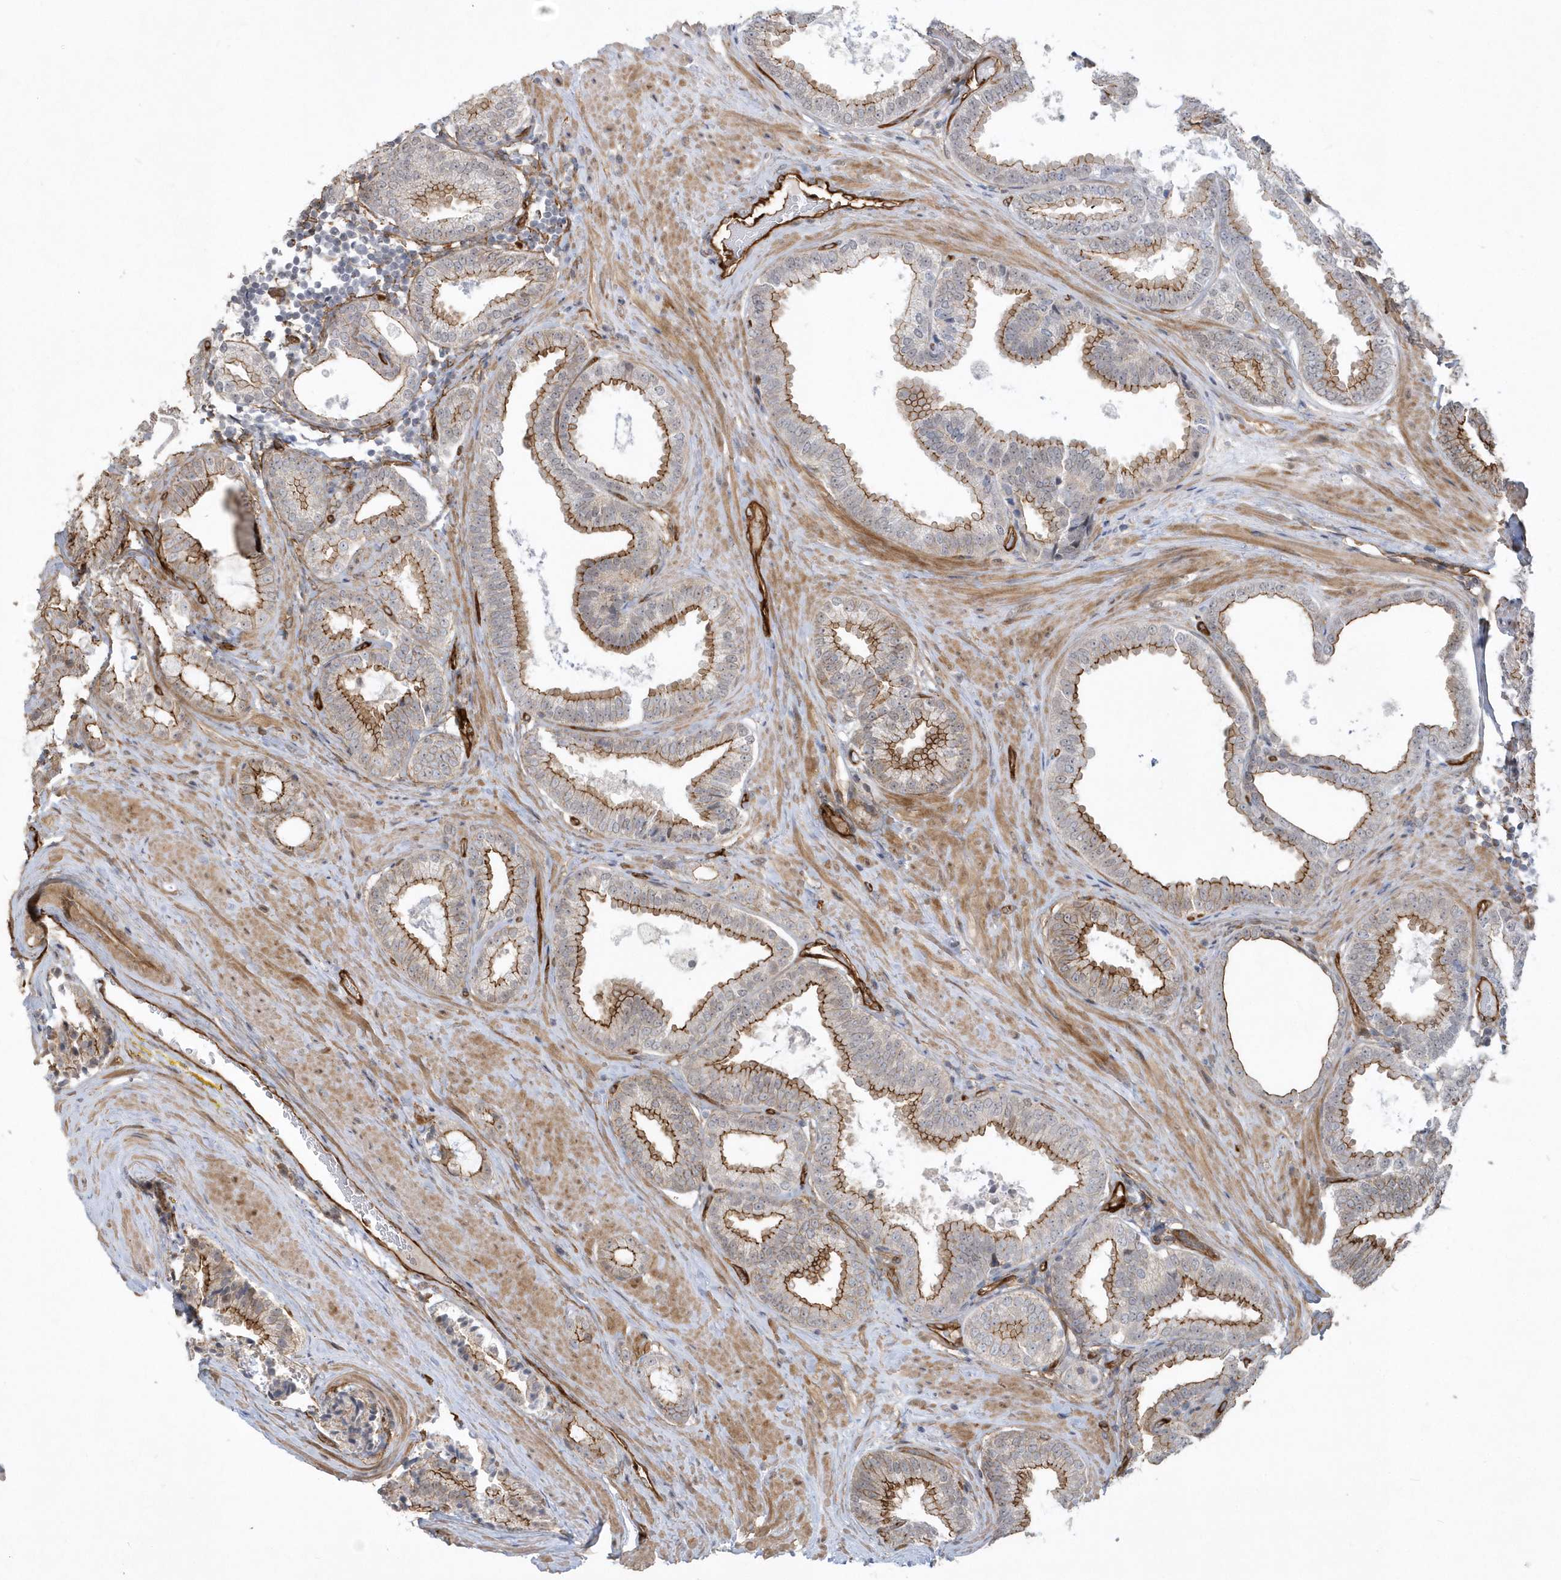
{"staining": {"intensity": "moderate", "quantity": ">75%", "location": "cytoplasmic/membranous"}, "tissue": "prostate cancer", "cell_type": "Tumor cells", "image_type": "cancer", "snomed": [{"axis": "morphology", "description": "Adenocarcinoma, Low grade"}, {"axis": "topography", "description": "Prostate"}], "caption": "Prostate cancer (adenocarcinoma (low-grade)) stained for a protein displays moderate cytoplasmic/membranous positivity in tumor cells. (brown staining indicates protein expression, while blue staining denotes nuclei).", "gene": "RAI14", "patient": {"sex": "male", "age": 71}}